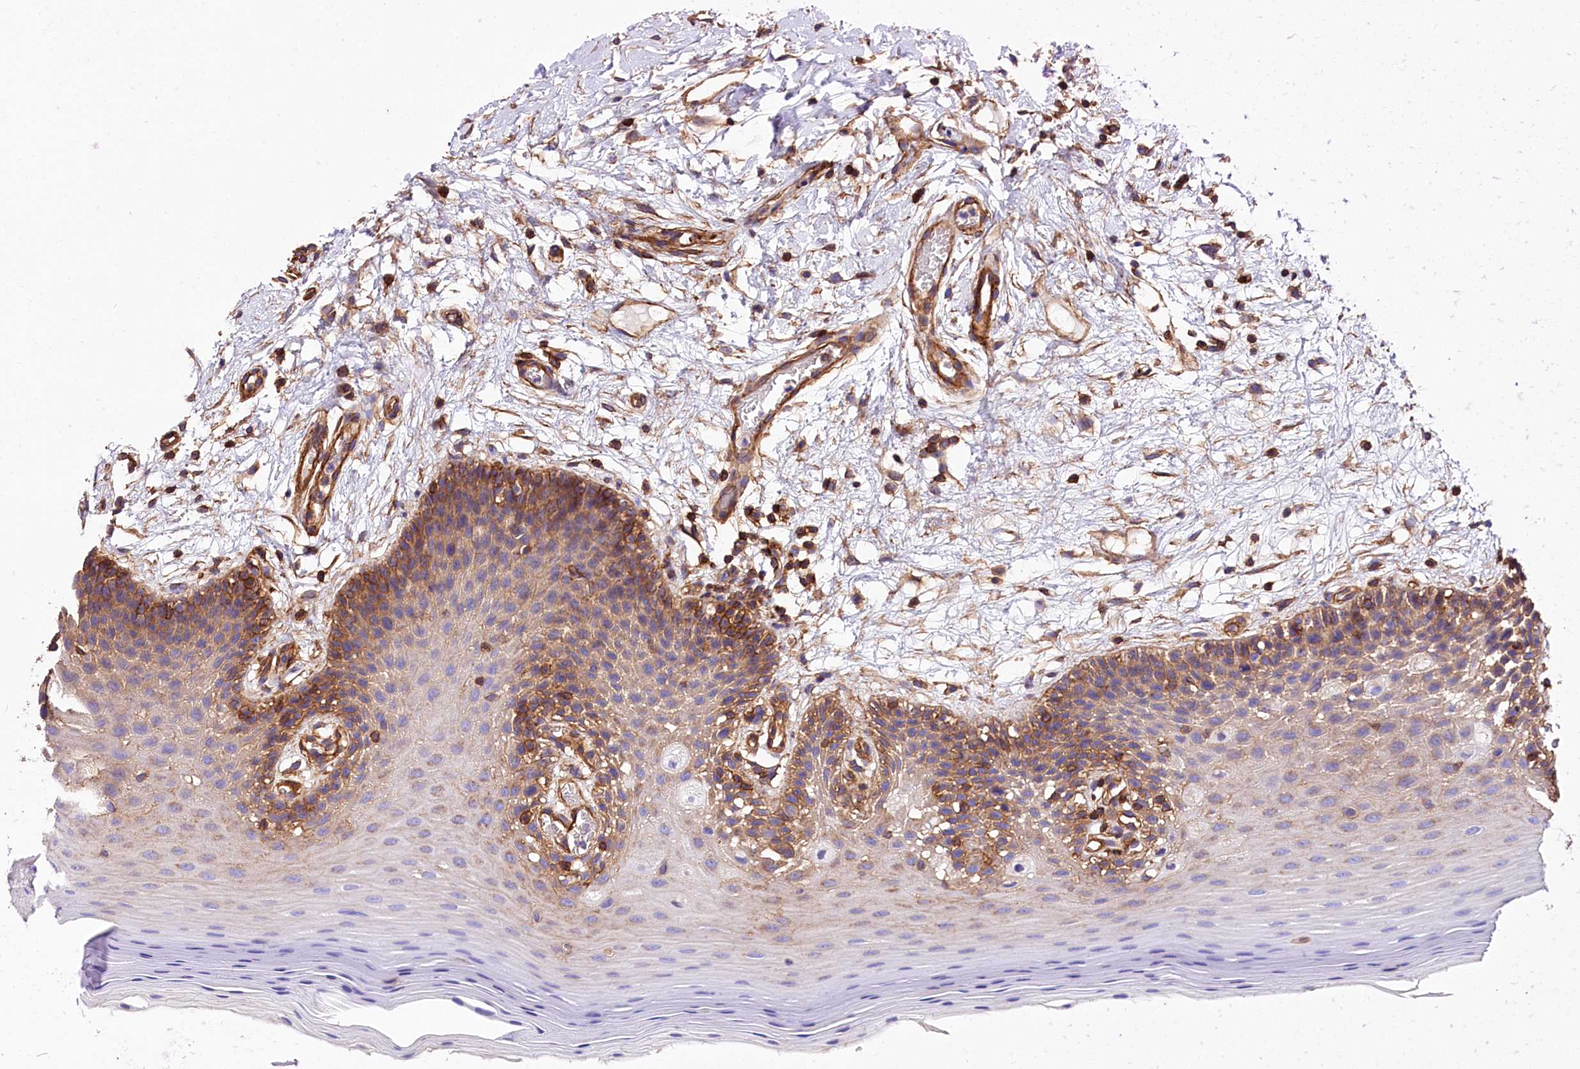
{"staining": {"intensity": "moderate", "quantity": "25%-75%", "location": "cytoplasmic/membranous"}, "tissue": "oral mucosa", "cell_type": "Squamous epithelial cells", "image_type": "normal", "snomed": [{"axis": "morphology", "description": "Normal tissue, NOS"}, {"axis": "topography", "description": "Oral tissue"}, {"axis": "topography", "description": "Tounge, NOS"}], "caption": "High-power microscopy captured an immunohistochemistry (IHC) micrograph of benign oral mucosa, revealing moderate cytoplasmic/membranous staining in about 25%-75% of squamous epithelial cells. Nuclei are stained in blue.", "gene": "ATP2B4", "patient": {"sex": "male", "age": 47}}